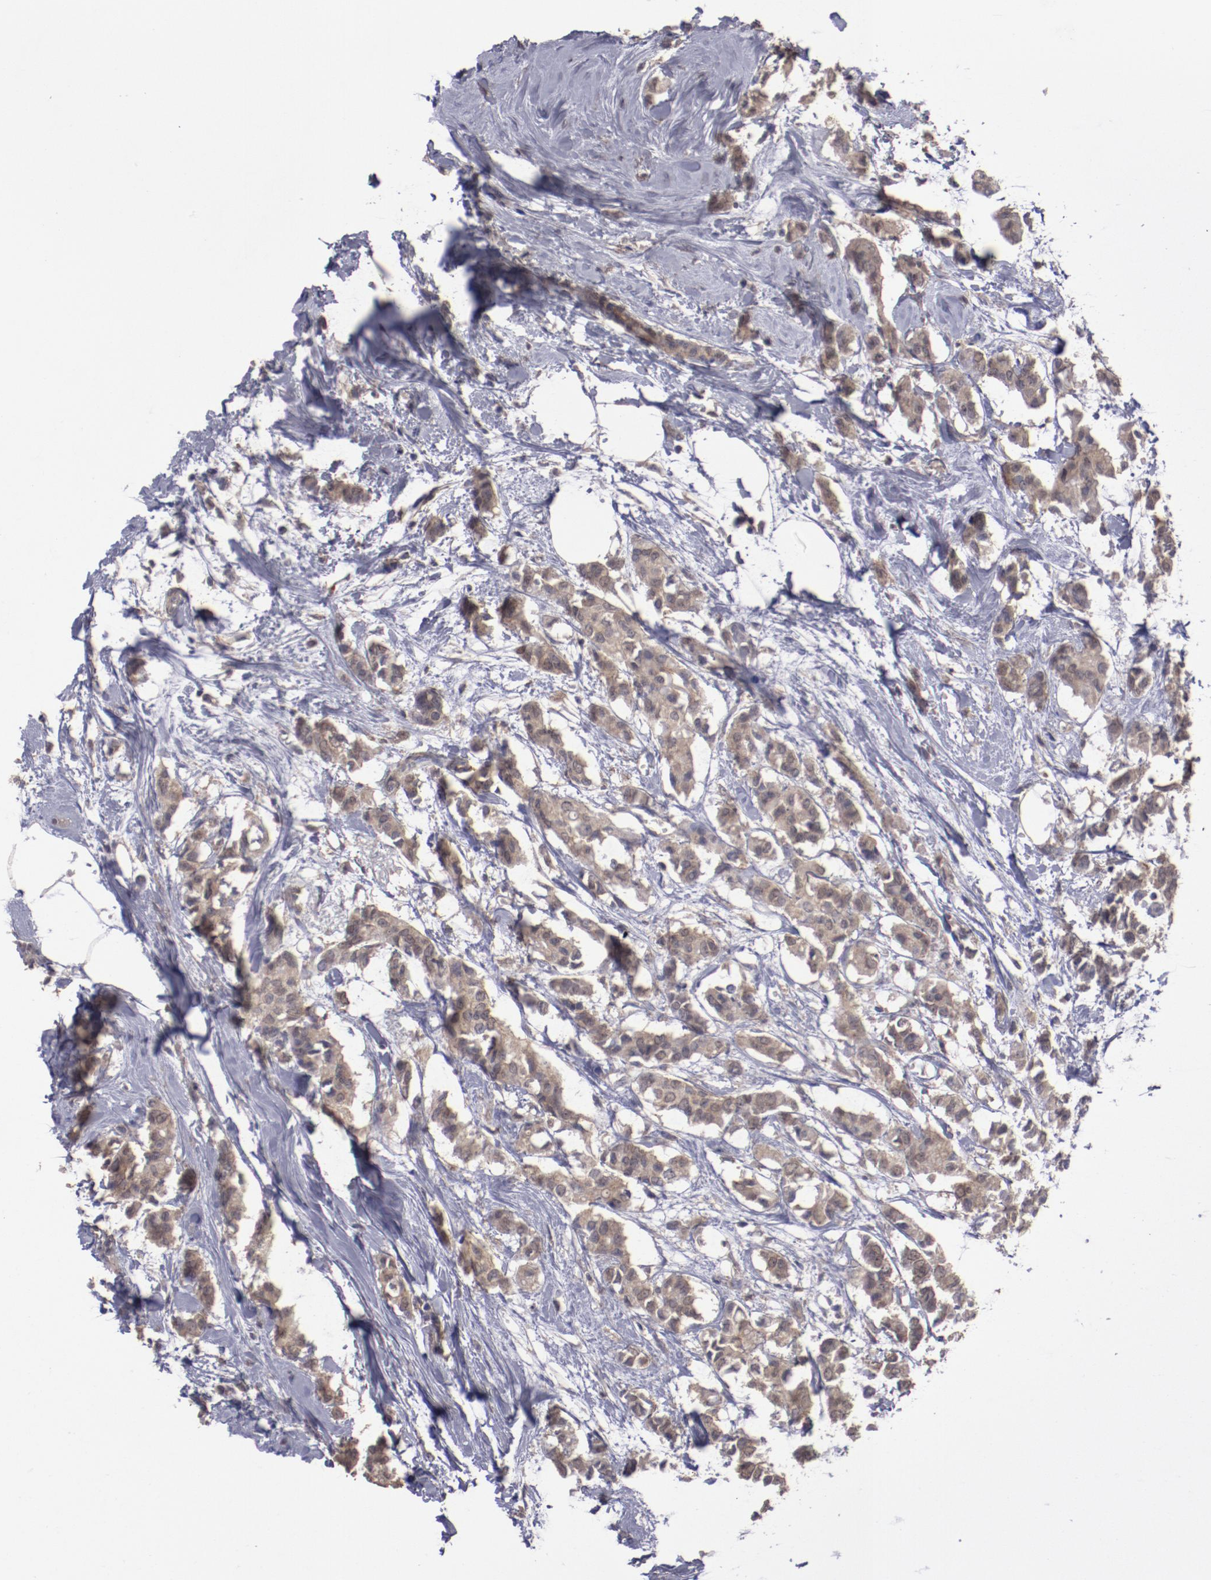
{"staining": {"intensity": "weak", "quantity": ">75%", "location": "cytoplasmic/membranous"}, "tissue": "breast cancer", "cell_type": "Tumor cells", "image_type": "cancer", "snomed": [{"axis": "morphology", "description": "Duct carcinoma"}, {"axis": "topography", "description": "Breast"}], "caption": "IHC photomicrograph of human breast cancer (invasive ductal carcinoma) stained for a protein (brown), which reveals low levels of weak cytoplasmic/membranous staining in approximately >75% of tumor cells.", "gene": "FAT1", "patient": {"sex": "female", "age": 84}}